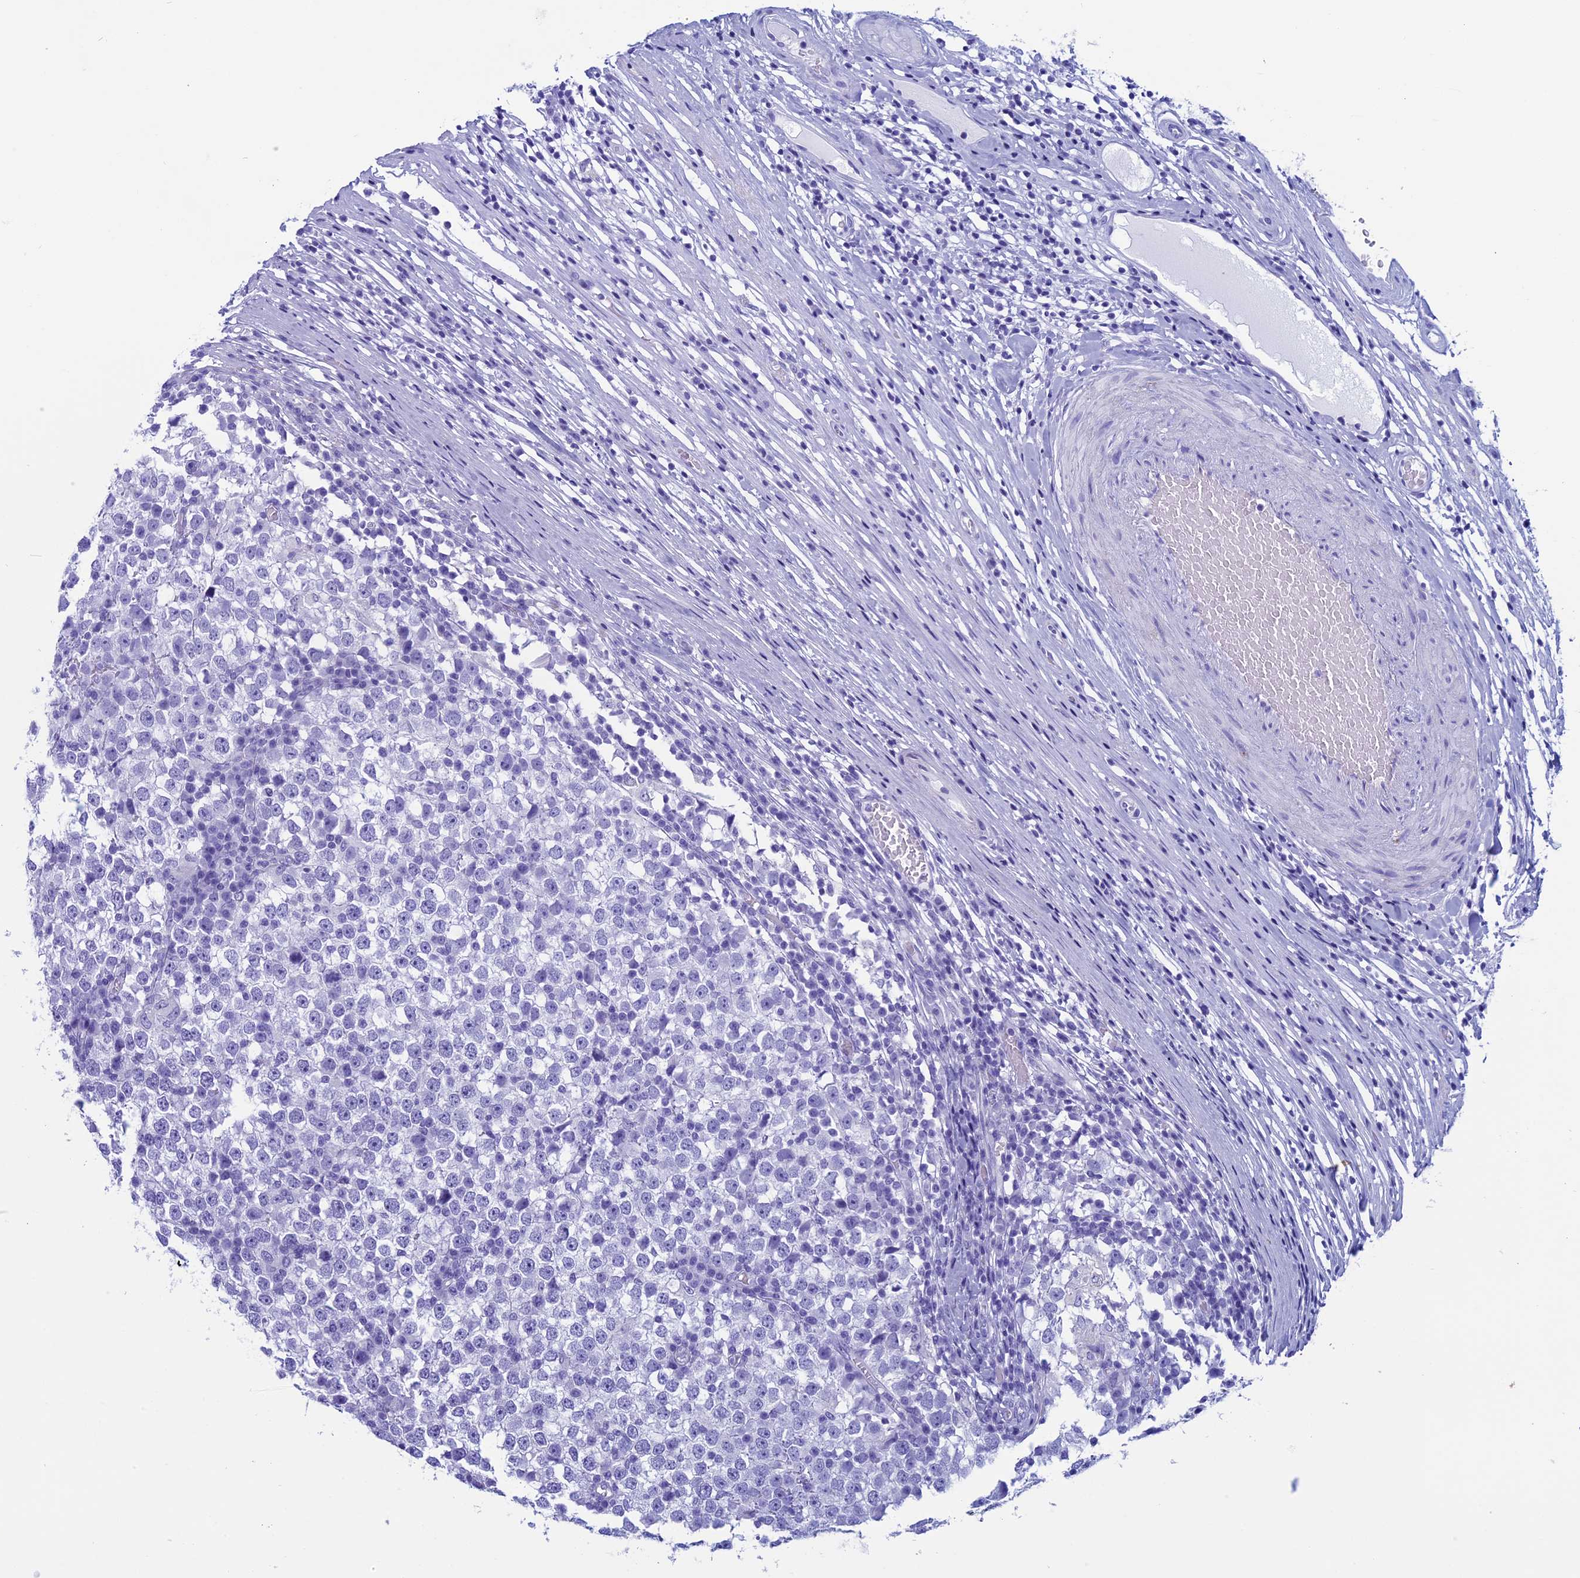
{"staining": {"intensity": "negative", "quantity": "none", "location": "none"}, "tissue": "testis cancer", "cell_type": "Tumor cells", "image_type": "cancer", "snomed": [{"axis": "morphology", "description": "Seminoma, NOS"}, {"axis": "topography", "description": "Testis"}], "caption": "The image reveals no staining of tumor cells in seminoma (testis).", "gene": "FAM169A", "patient": {"sex": "male", "age": 65}}